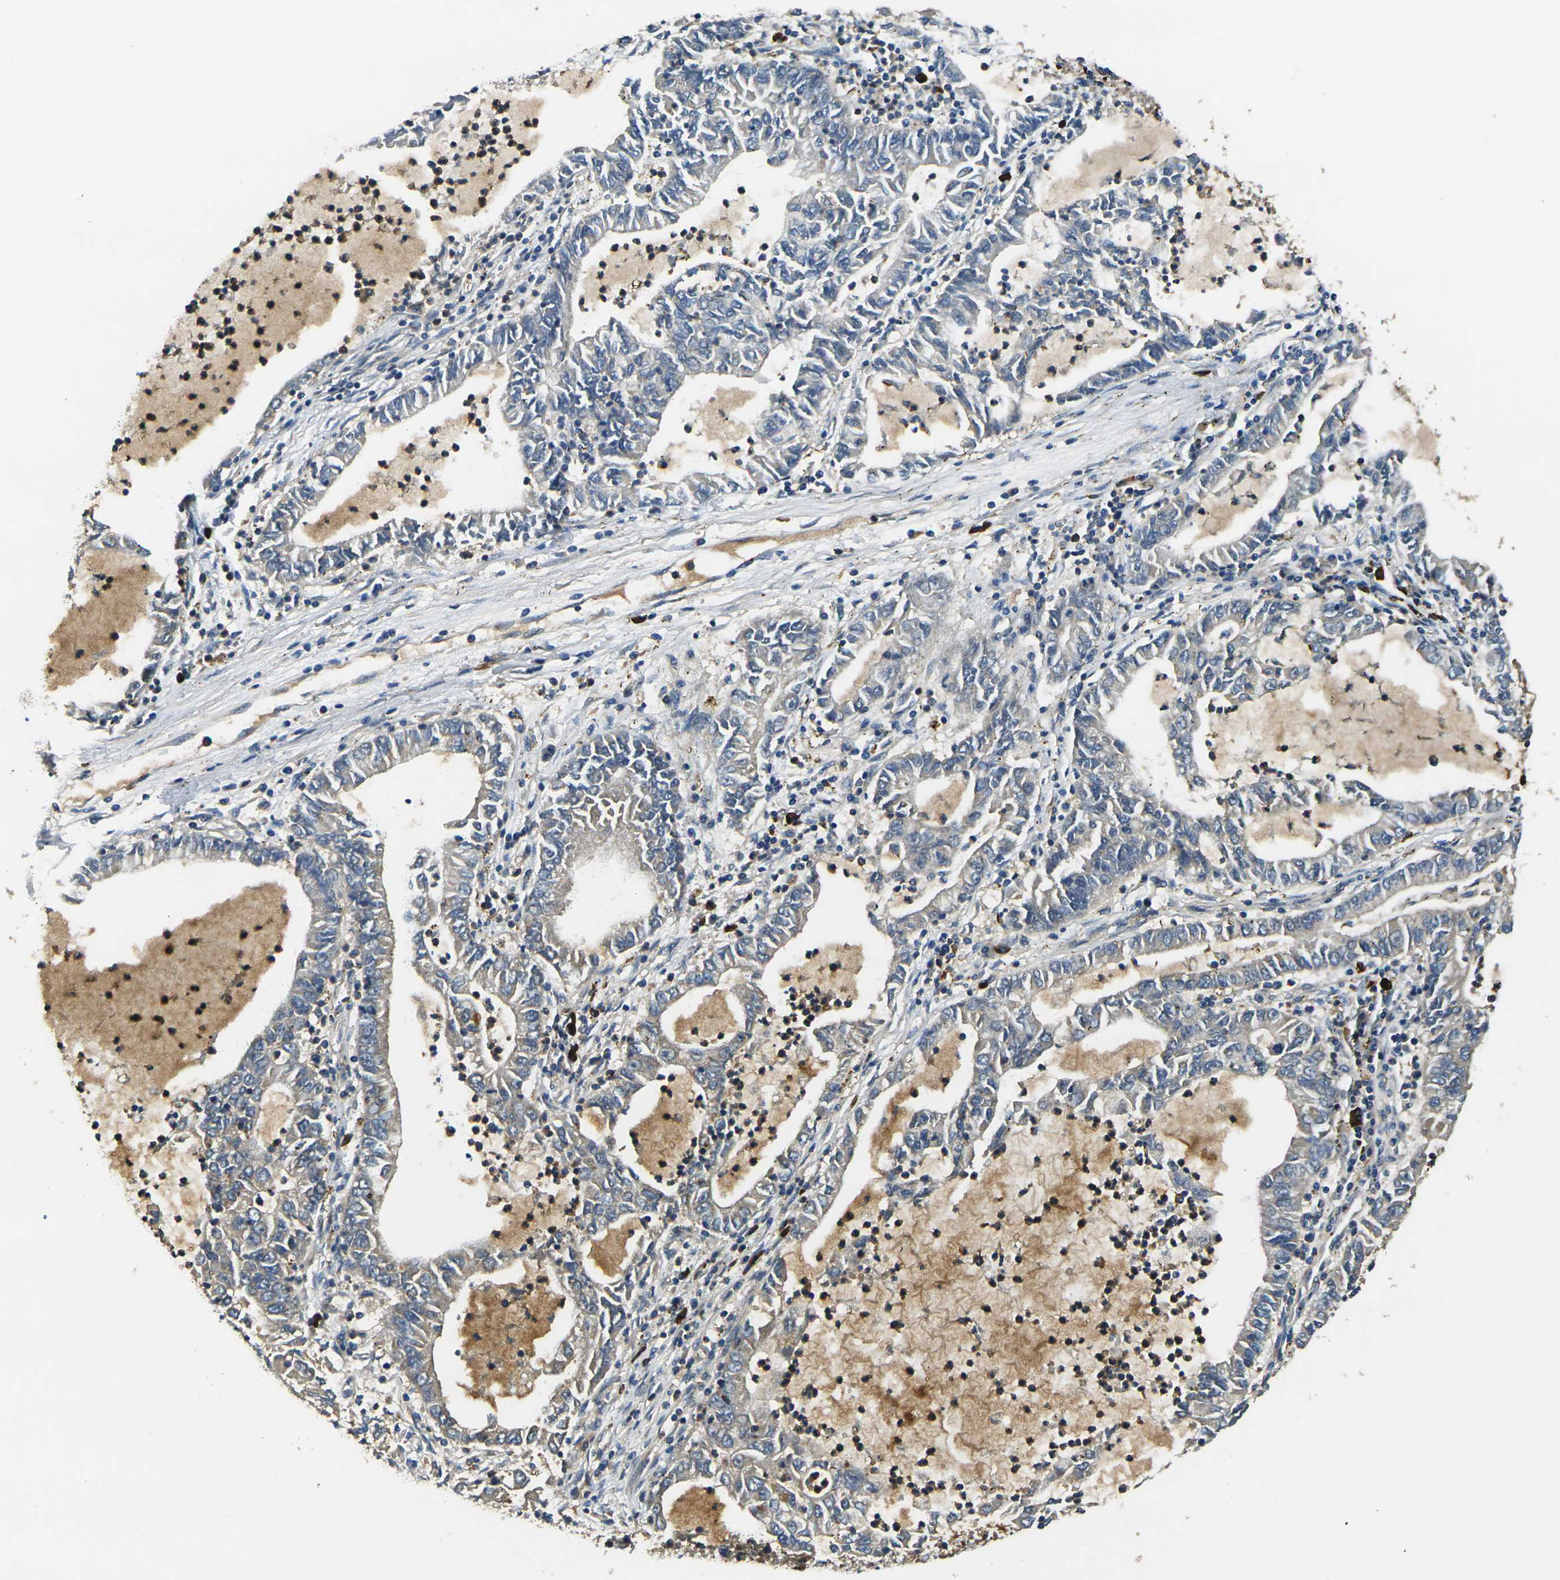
{"staining": {"intensity": "moderate", "quantity": "25%-75%", "location": "cytoplasmic/membranous"}, "tissue": "lung cancer", "cell_type": "Tumor cells", "image_type": "cancer", "snomed": [{"axis": "morphology", "description": "Adenocarcinoma, NOS"}, {"axis": "topography", "description": "Lung"}], "caption": "Immunohistochemical staining of human lung cancer (adenocarcinoma) demonstrates moderate cytoplasmic/membranous protein expression in approximately 25%-75% of tumor cells.", "gene": "RAB1B", "patient": {"sex": "female", "age": 51}}